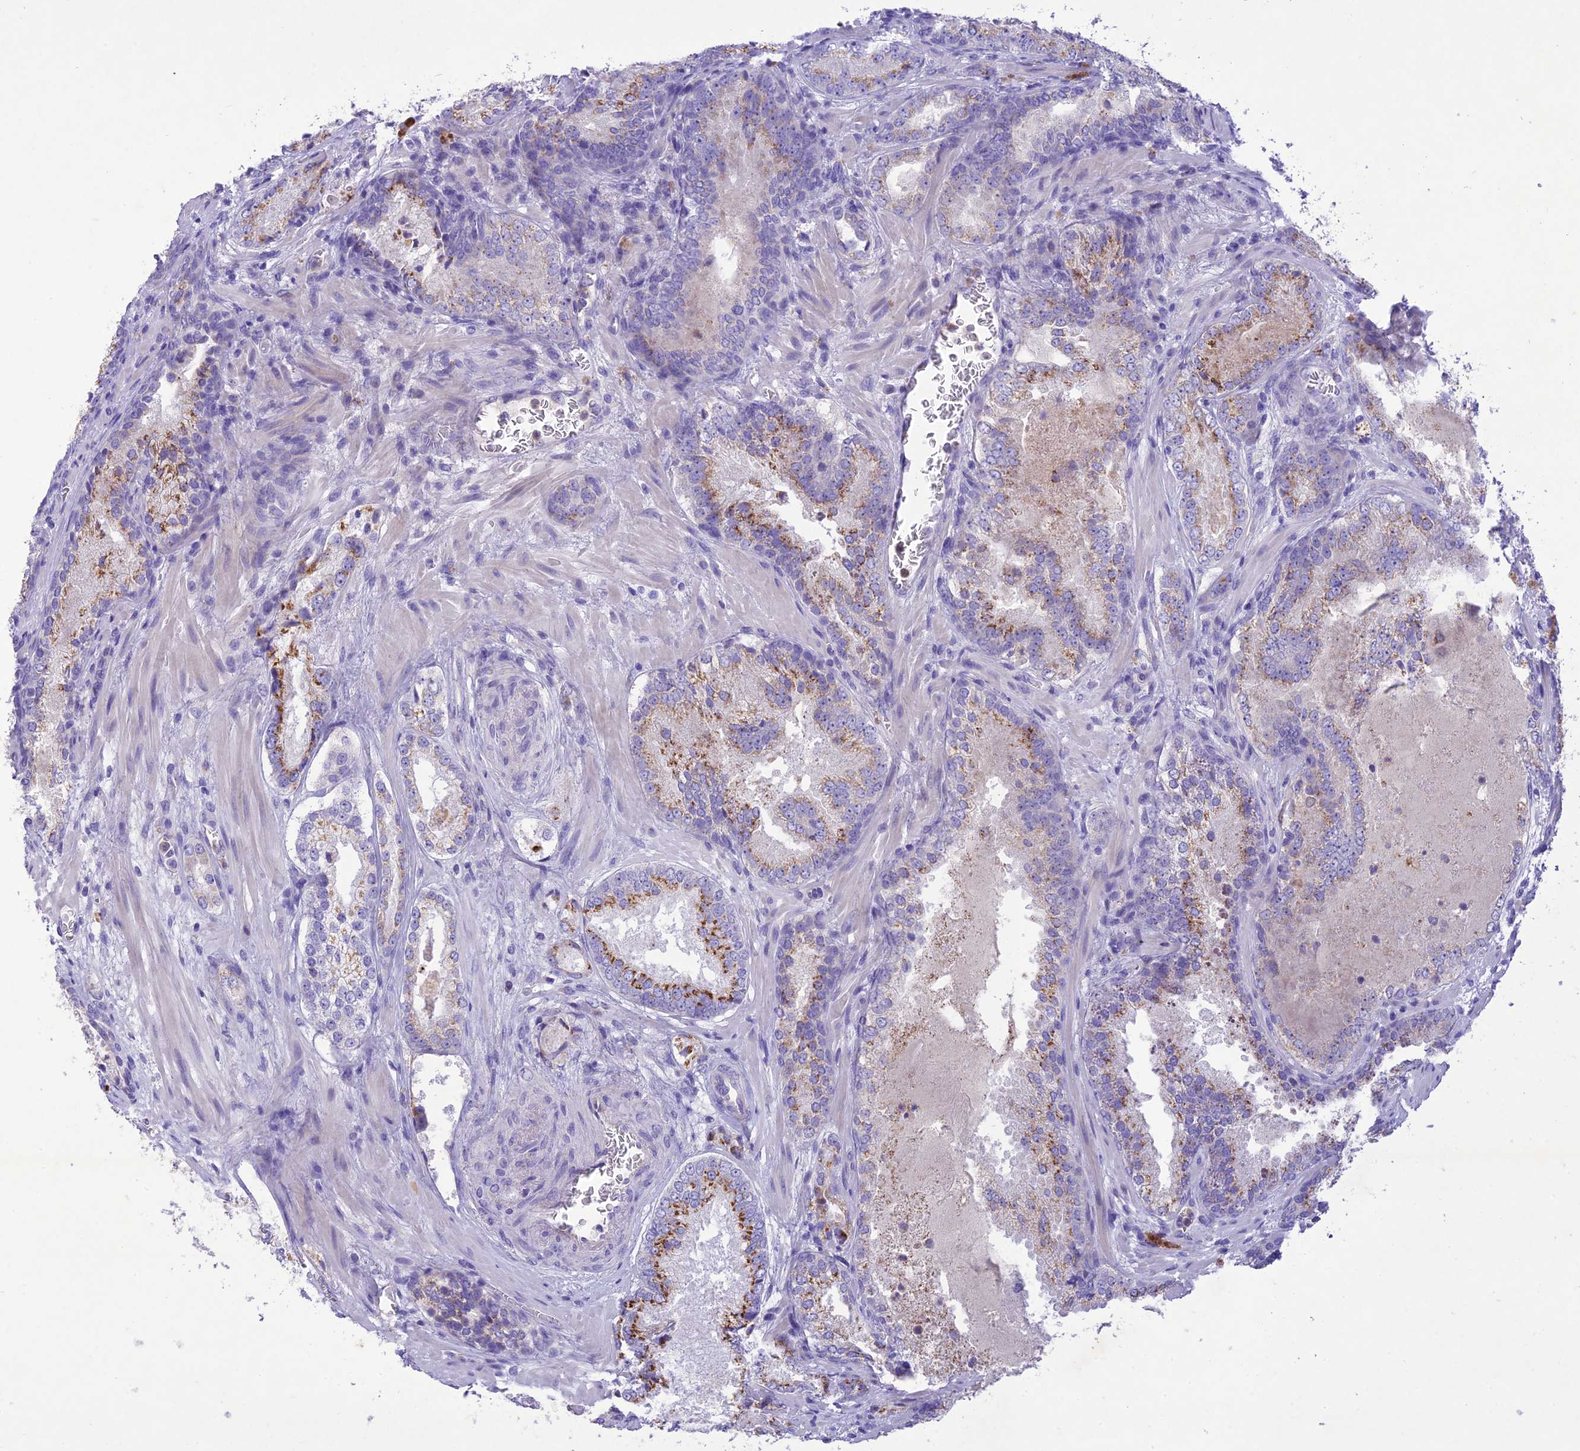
{"staining": {"intensity": "moderate", "quantity": "25%-75%", "location": "cytoplasmic/membranous"}, "tissue": "prostate cancer", "cell_type": "Tumor cells", "image_type": "cancer", "snomed": [{"axis": "morphology", "description": "Adenocarcinoma, Low grade"}, {"axis": "topography", "description": "Prostate"}], "caption": "An image showing moderate cytoplasmic/membranous expression in approximately 25%-75% of tumor cells in adenocarcinoma (low-grade) (prostate), as visualized by brown immunohistochemical staining.", "gene": "SLC13A5", "patient": {"sex": "male", "age": 74}}